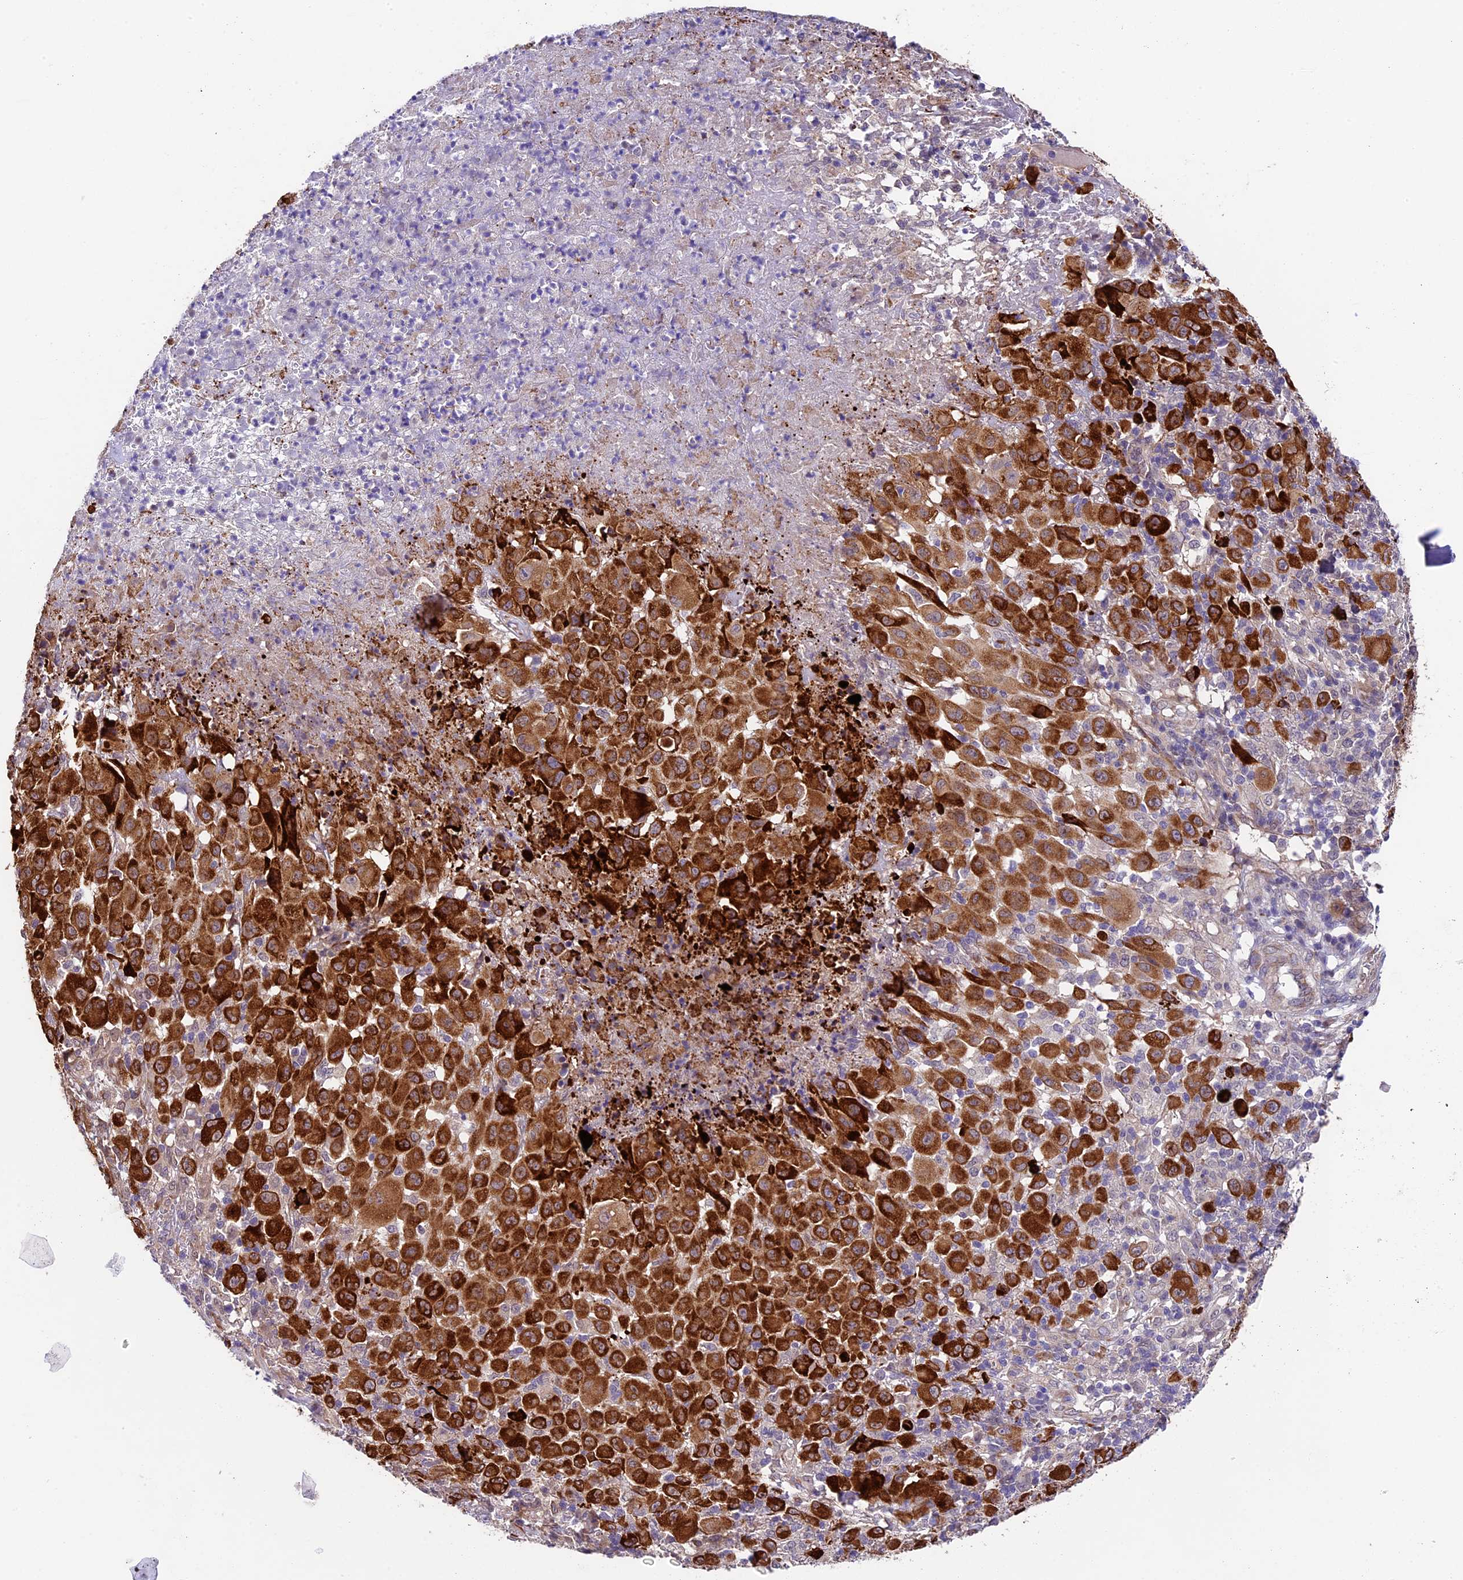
{"staining": {"intensity": "strong", "quantity": ">75%", "location": "cytoplasmic/membranous"}, "tissue": "melanoma", "cell_type": "Tumor cells", "image_type": "cancer", "snomed": [{"axis": "morphology", "description": "Malignant melanoma, NOS"}, {"axis": "topography", "description": "Skin"}], "caption": "The histopathology image demonstrates a brown stain indicating the presence of a protein in the cytoplasmic/membranous of tumor cells in melanoma.", "gene": "LSM7", "patient": {"sex": "male", "age": 73}}